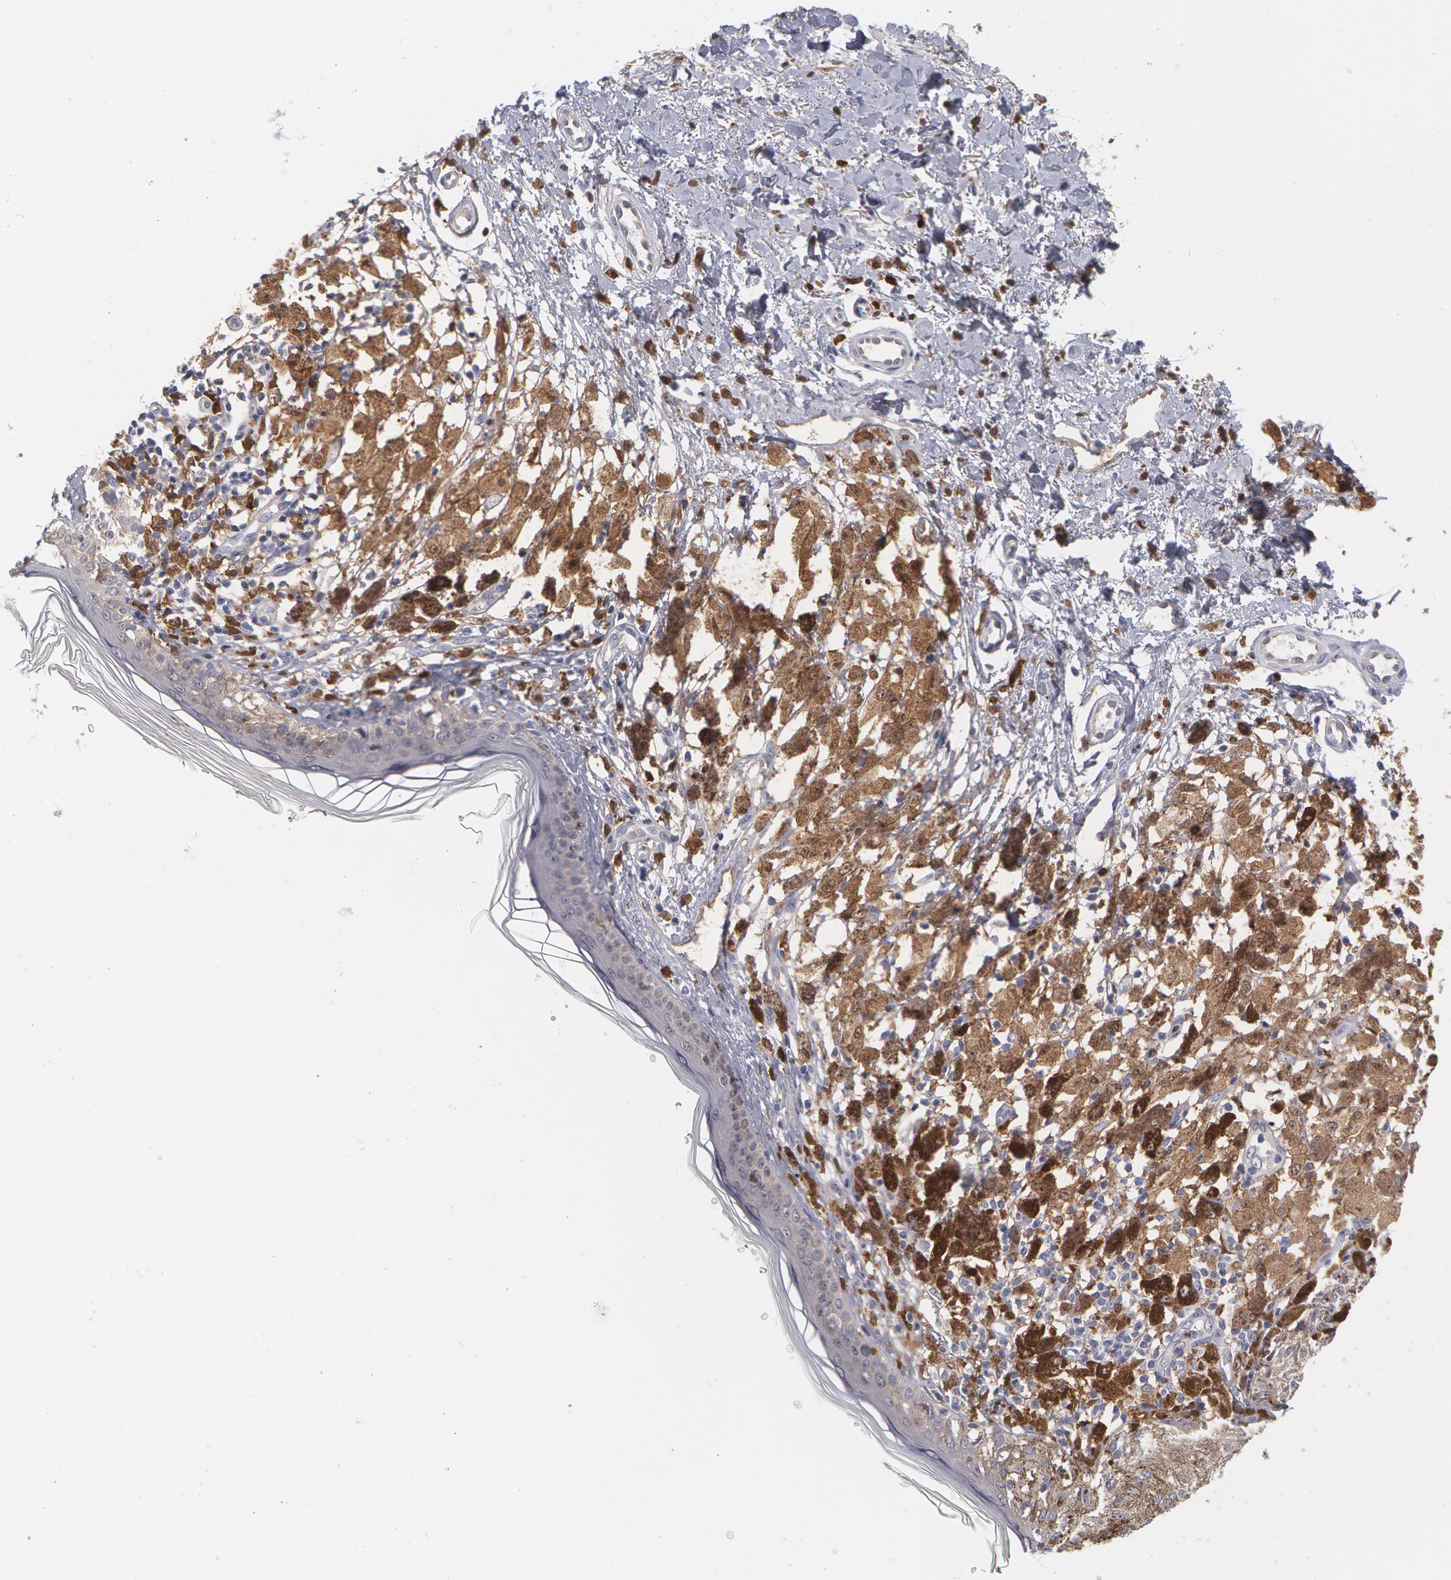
{"staining": {"intensity": "negative", "quantity": "none", "location": "none"}, "tissue": "melanoma", "cell_type": "Tumor cells", "image_type": "cancer", "snomed": [{"axis": "morphology", "description": "Malignant melanoma, NOS"}, {"axis": "topography", "description": "Skin"}], "caption": "Immunohistochemistry (IHC) of human malignant melanoma reveals no staining in tumor cells.", "gene": "SYK", "patient": {"sex": "male", "age": 88}}